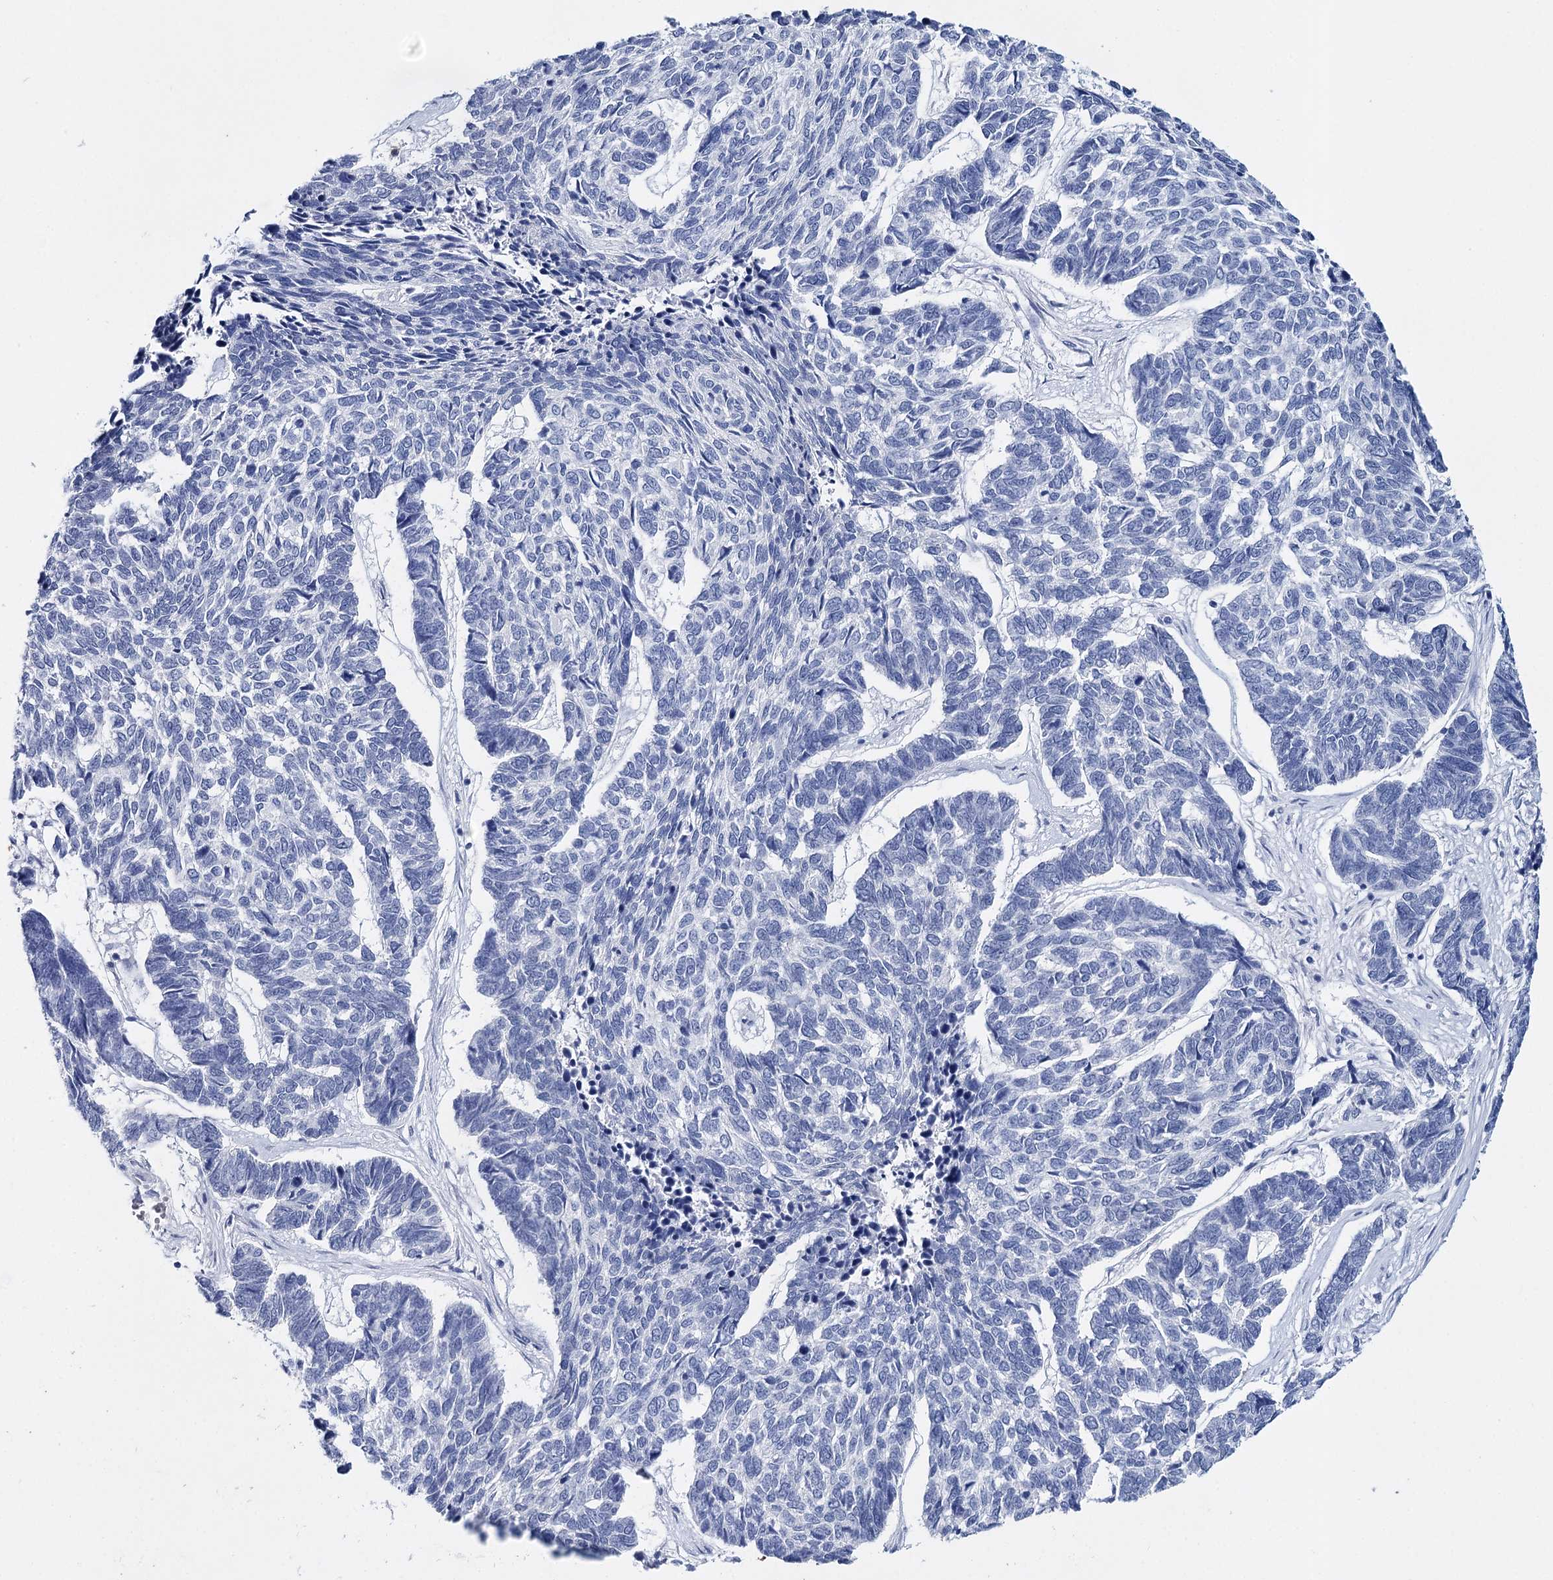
{"staining": {"intensity": "negative", "quantity": "none", "location": "none"}, "tissue": "skin cancer", "cell_type": "Tumor cells", "image_type": "cancer", "snomed": [{"axis": "morphology", "description": "Basal cell carcinoma"}, {"axis": "topography", "description": "Skin"}], "caption": "Immunohistochemical staining of skin cancer (basal cell carcinoma) reveals no significant positivity in tumor cells.", "gene": "CEACAM8", "patient": {"sex": "female", "age": 65}}